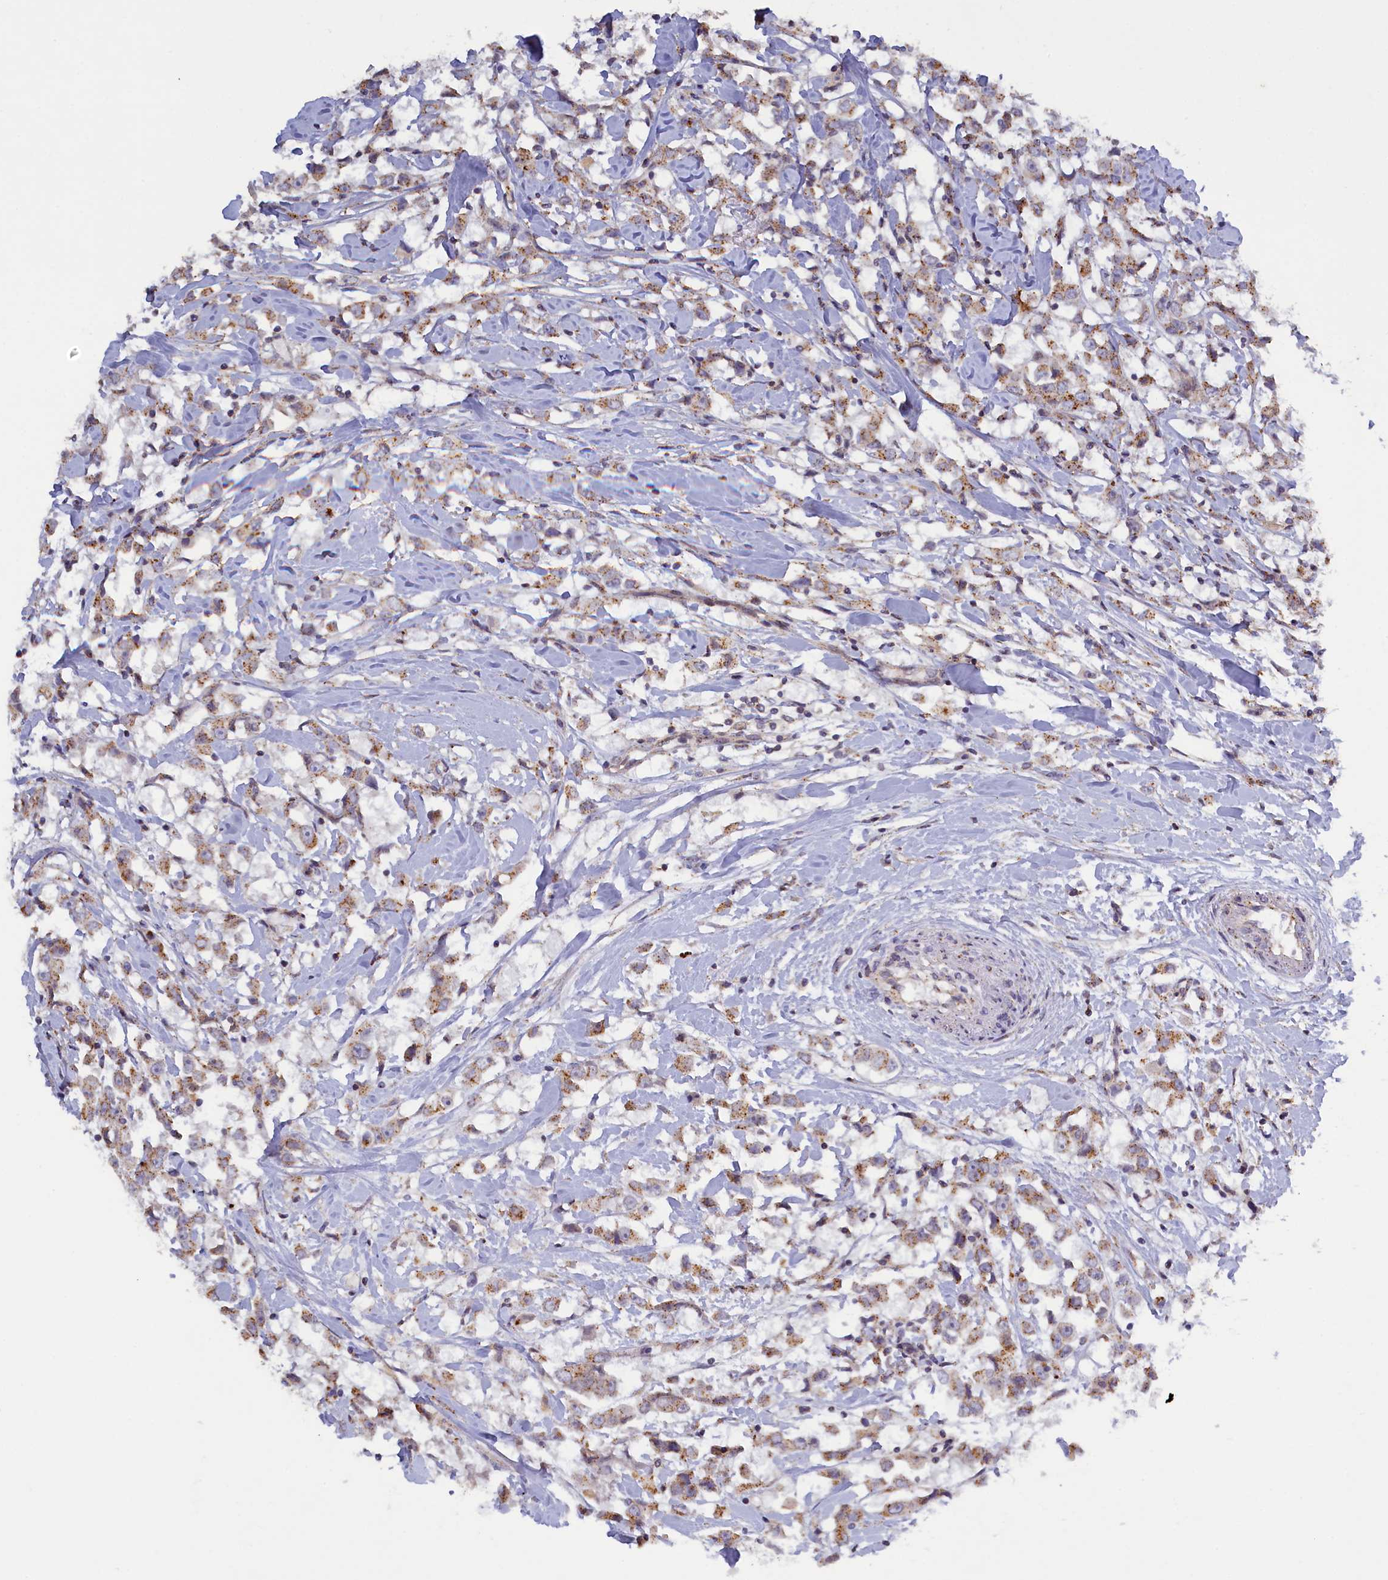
{"staining": {"intensity": "weak", "quantity": "25%-75%", "location": "cytoplasmic/membranous"}, "tissue": "breast cancer", "cell_type": "Tumor cells", "image_type": "cancer", "snomed": [{"axis": "morphology", "description": "Duct carcinoma"}, {"axis": "topography", "description": "Breast"}], "caption": "Tumor cells demonstrate low levels of weak cytoplasmic/membranous staining in about 25%-75% of cells in breast infiltrating ductal carcinoma. (Brightfield microscopy of DAB IHC at high magnification).", "gene": "HYKK", "patient": {"sex": "female", "age": 61}}